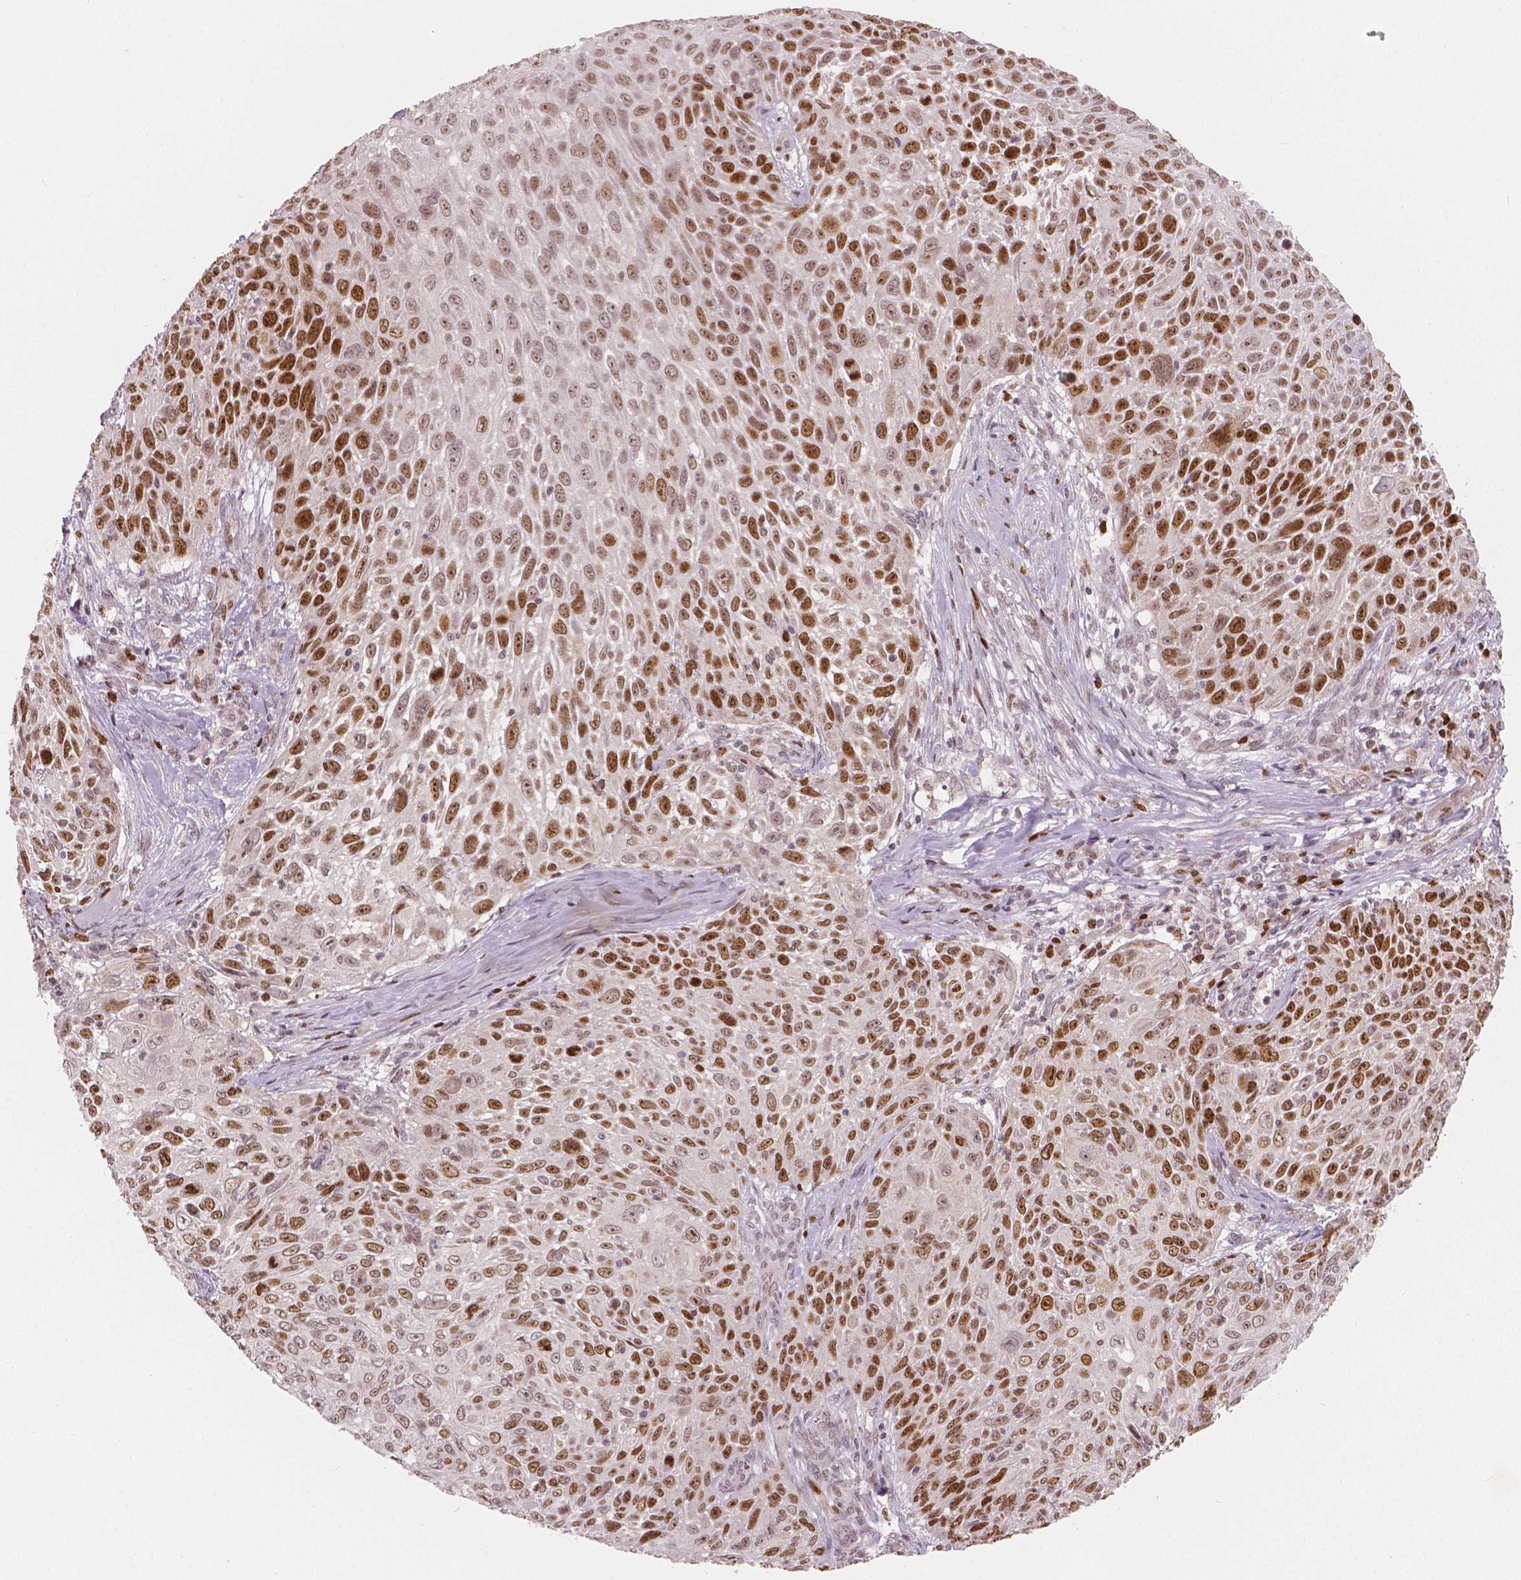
{"staining": {"intensity": "strong", "quantity": "25%-75%", "location": "nuclear"}, "tissue": "skin cancer", "cell_type": "Tumor cells", "image_type": "cancer", "snomed": [{"axis": "morphology", "description": "Squamous cell carcinoma, NOS"}, {"axis": "topography", "description": "Skin"}], "caption": "Protein staining of skin squamous cell carcinoma tissue displays strong nuclear expression in about 25%-75% of tumor cells.", "gene": "NSD2", "patient": {"sex": "male", "age": 92}}